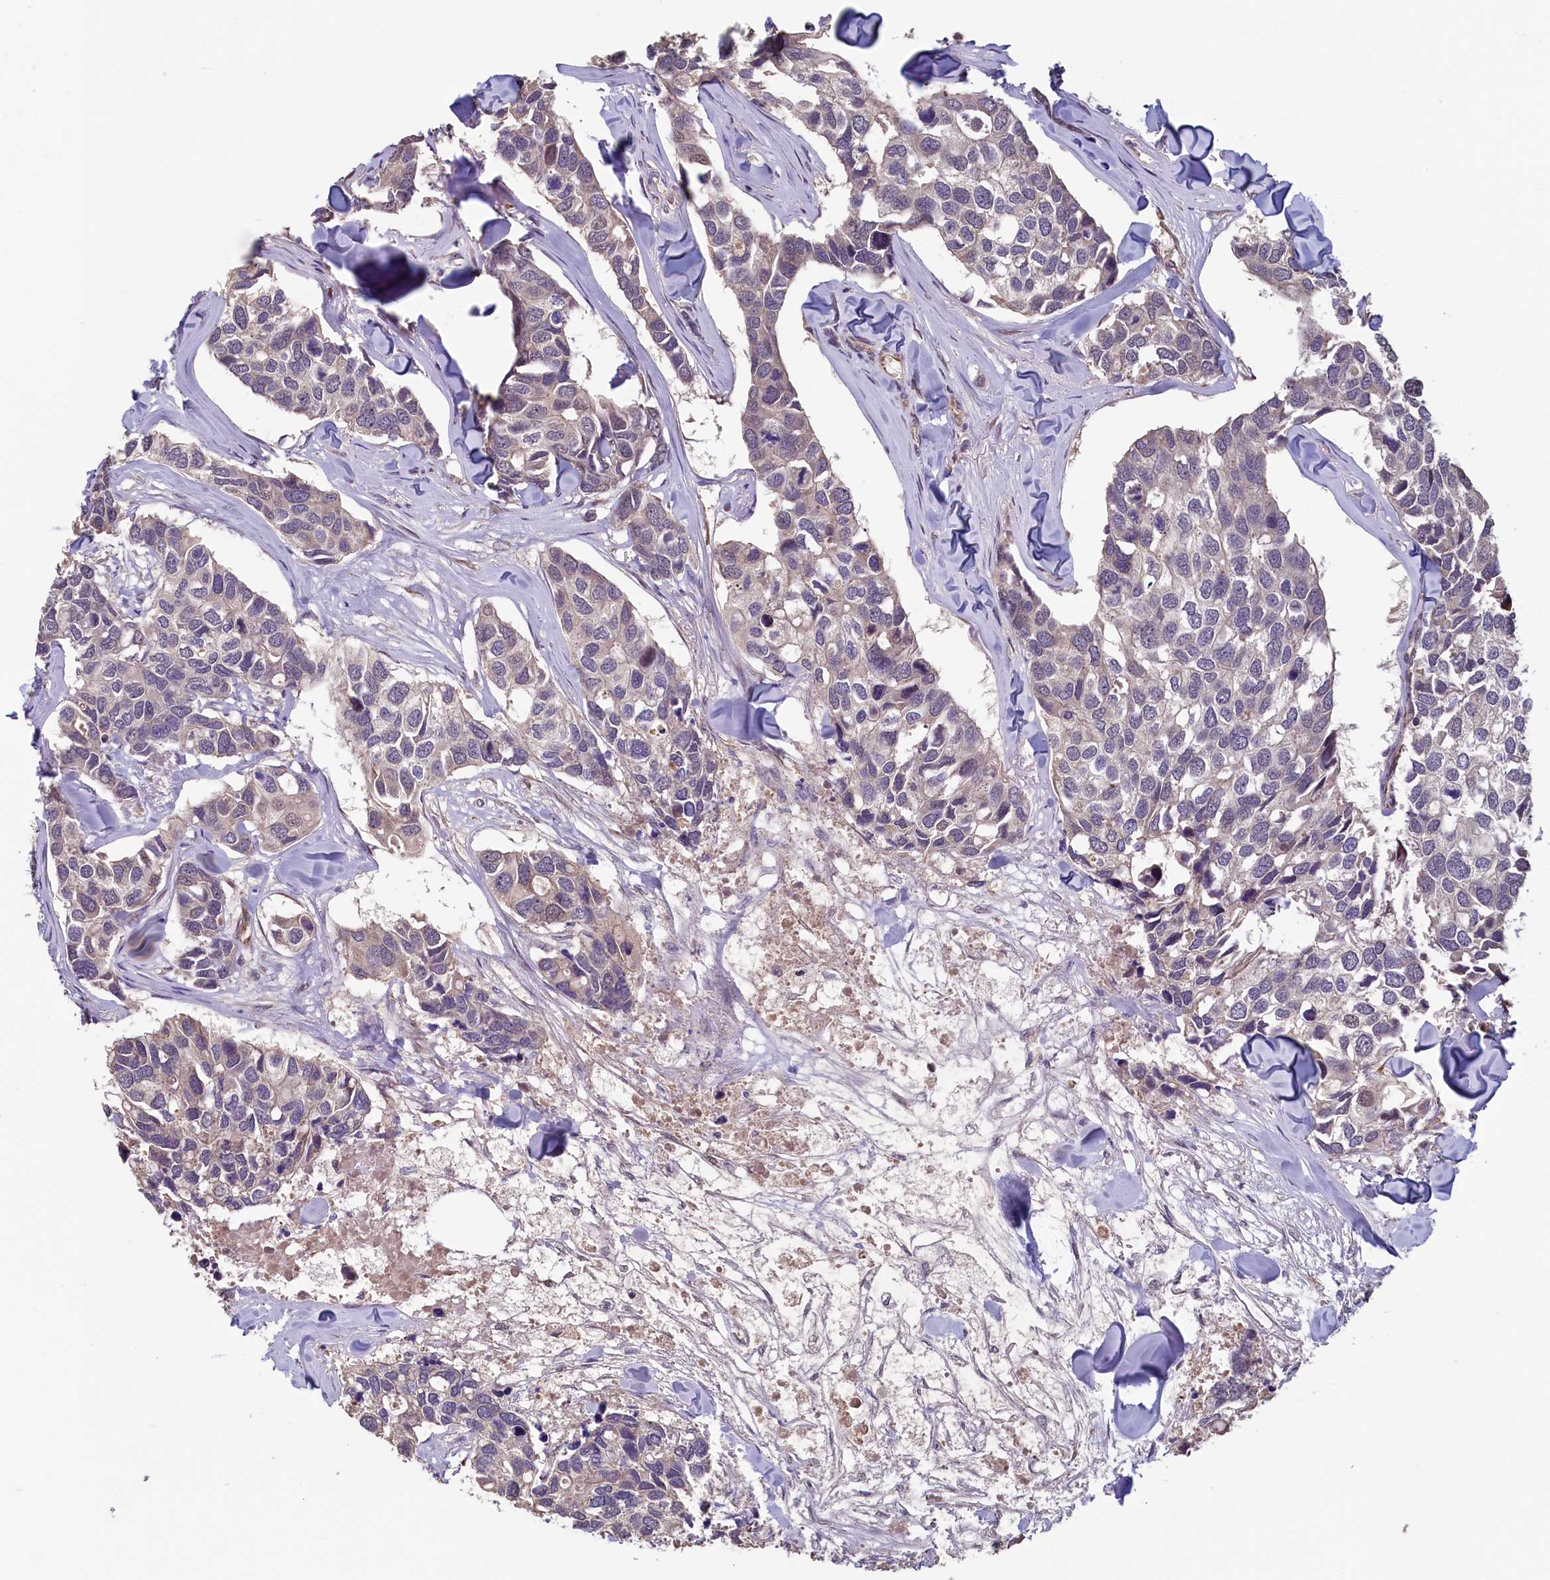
{"staining": {"intensity": "negative", "quantity": "none", "location": "none"}, "tissue": "breast cancer", "cell_type": "Tumor cells", "image_type": "cancer", "snomed": [{"axis": "morphology", "description": "Duct carcinoma"}, {"axis": "topography", "description": "Breast"}], "caption": "This is a histopathology image of immunohistochemistry staining of invasive ductal carcinoma (breast), which shows no staining in tumor cells. (DAB (3,3'-diaminobenzidine) IHC, high magnification).", "gene": "ACSBG1", "patient": {"sex": "female", "age": 83}}